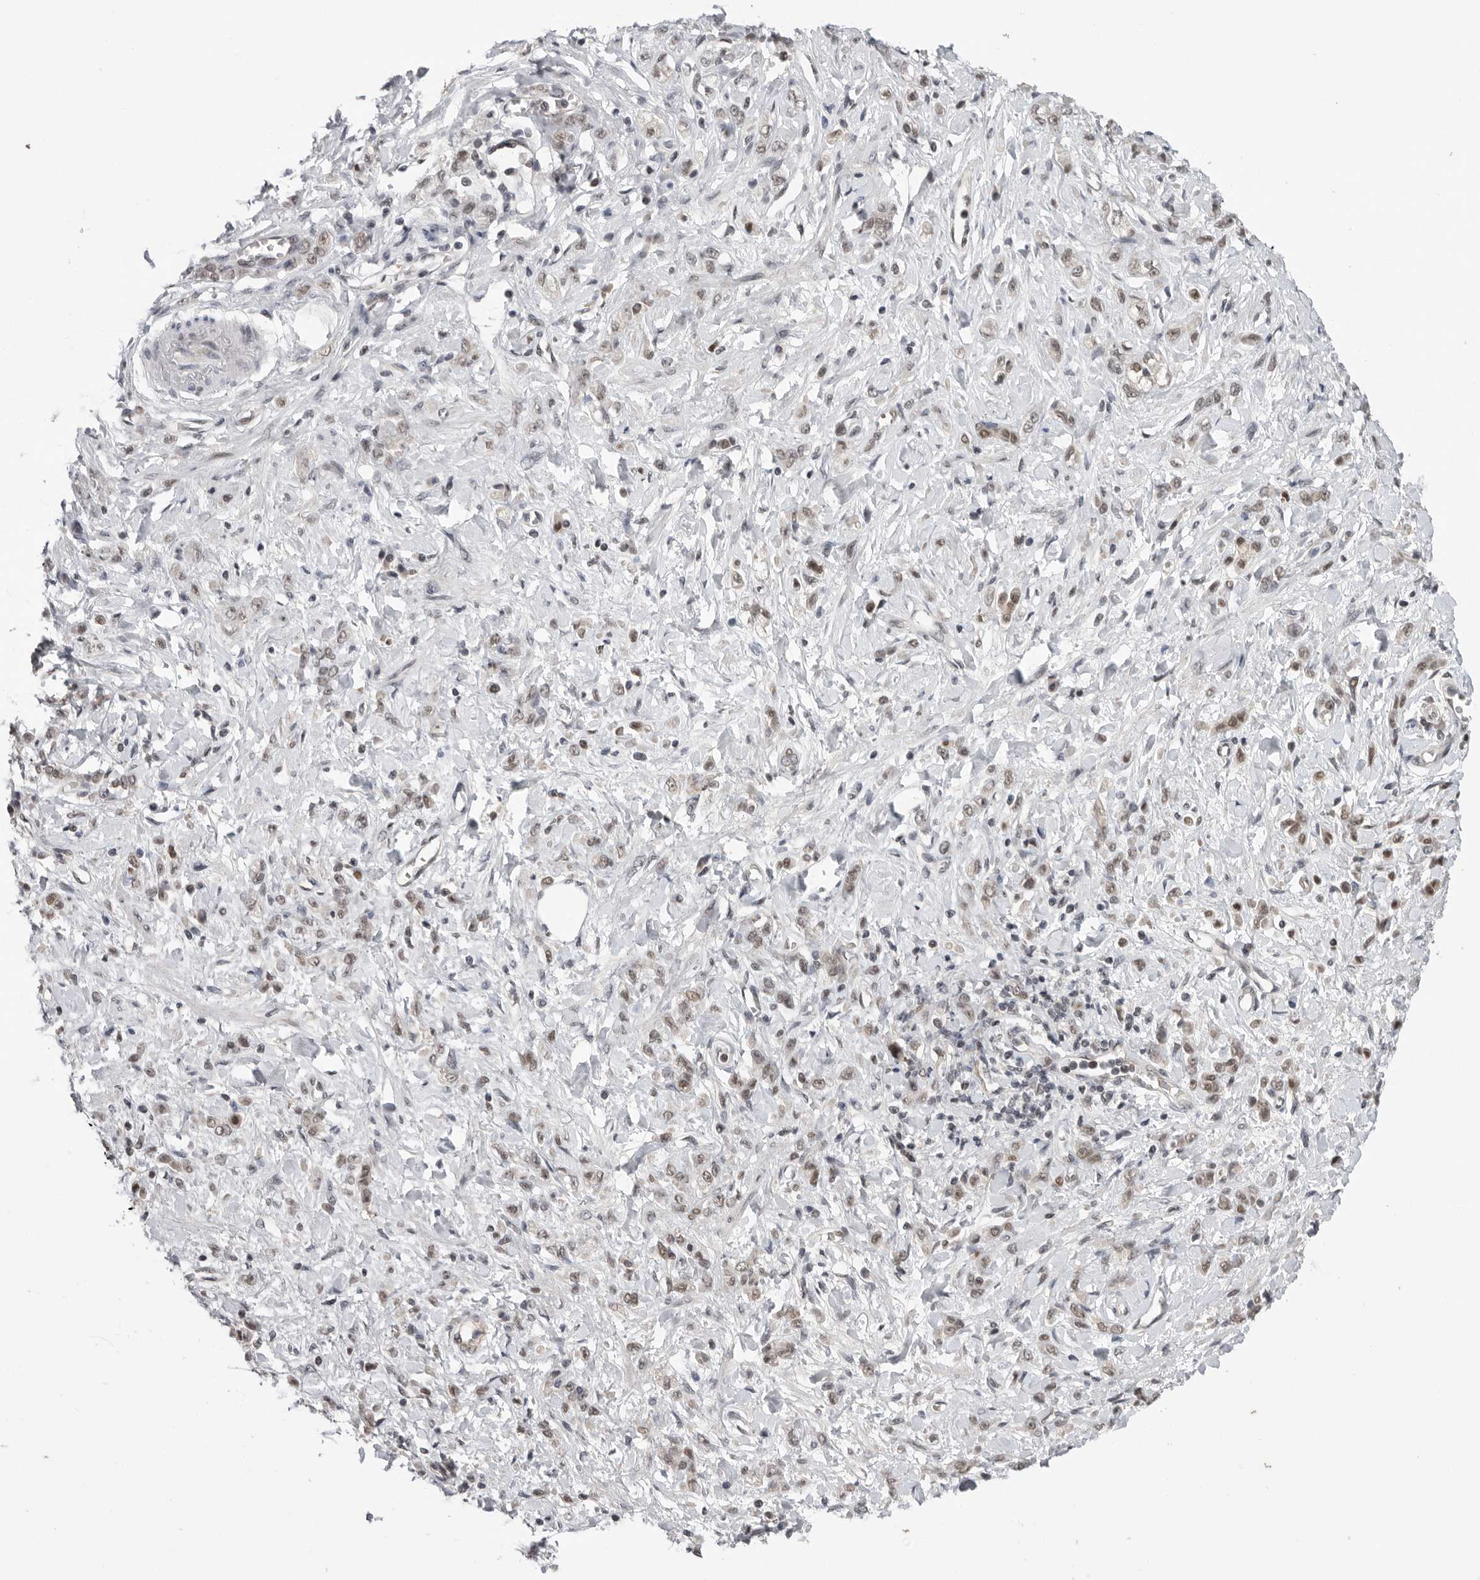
{"staining": {"intensity": "moderate", "quantity": ">75%", "location": "nuclear"}, "tissue": "stomach cancer", "cell_type": "Tumor cells", "image_type": "cancer", "snomed": [{"axis": "morphology", "description": "Normal tissue, NOS"}, {"axis": "morphology", "description": "Adenocarcinoma, NOS"}, {"axis": "topography", "description": "Stomach"}], "caption": "A brown stain labels moderate nuclear expression of a protein in adenocarcinoma (stomach) tumor cells.", "gene": "POU5F1", "patient": {"sex": "male", "age": 82}}